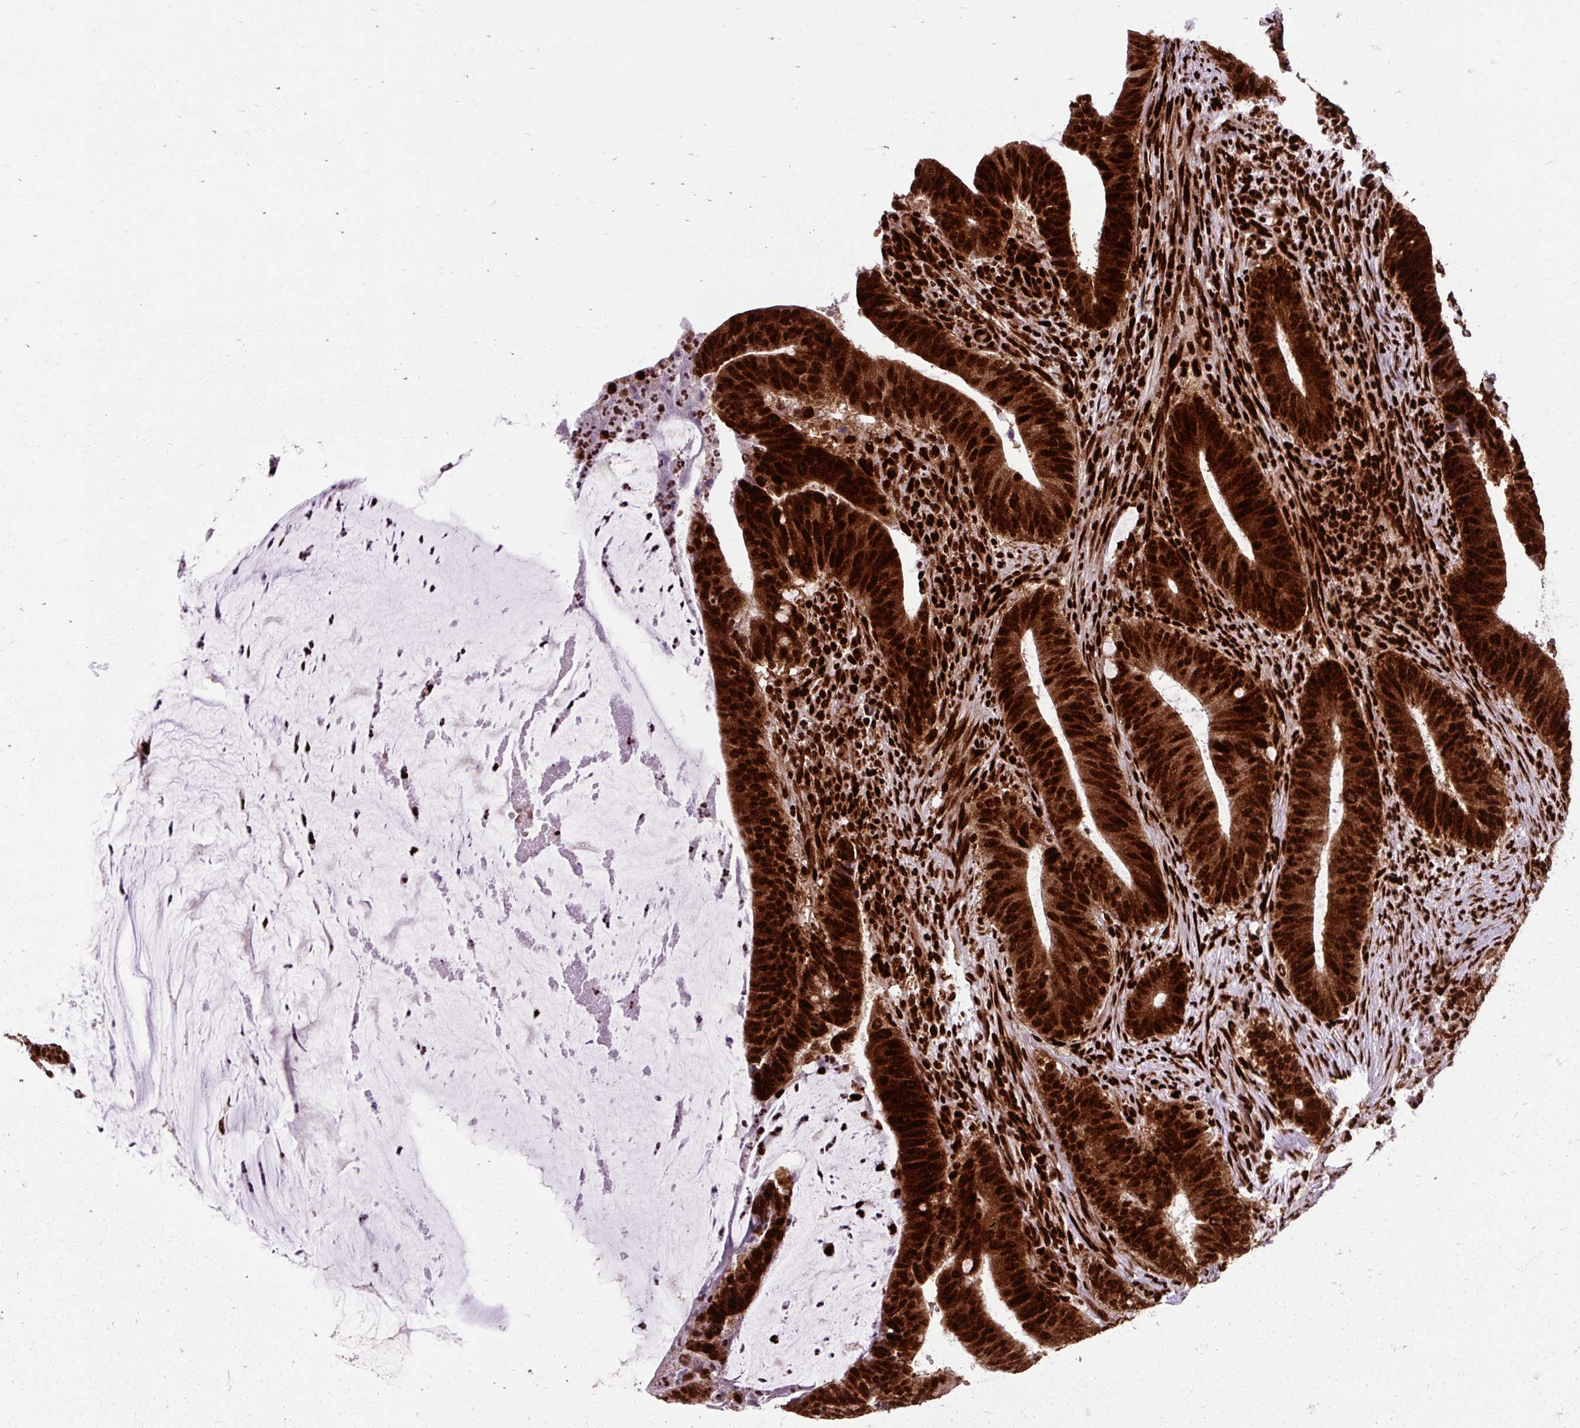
{"staining": {"intensity": "strong", "quantity": ">75%", "location": "cytoplasmic/membranous,nuclear"}, "tissue": "colorectal cancer", "cell_type": "Tumor cells", "image_type": "cancer", "snomed": [{"axis": "morphology", "description": "Adenocarcinoma, NOS"}, {"axis": "topography", "description": "Colon"}], "caption": "Colorectal adenocarcinoma tissue shows strong cytoplasmic/membranous and nuclear expression in about >75% of tumor cells", "gene": "FUS", "patient": {"sex": "female", "age": 43}}